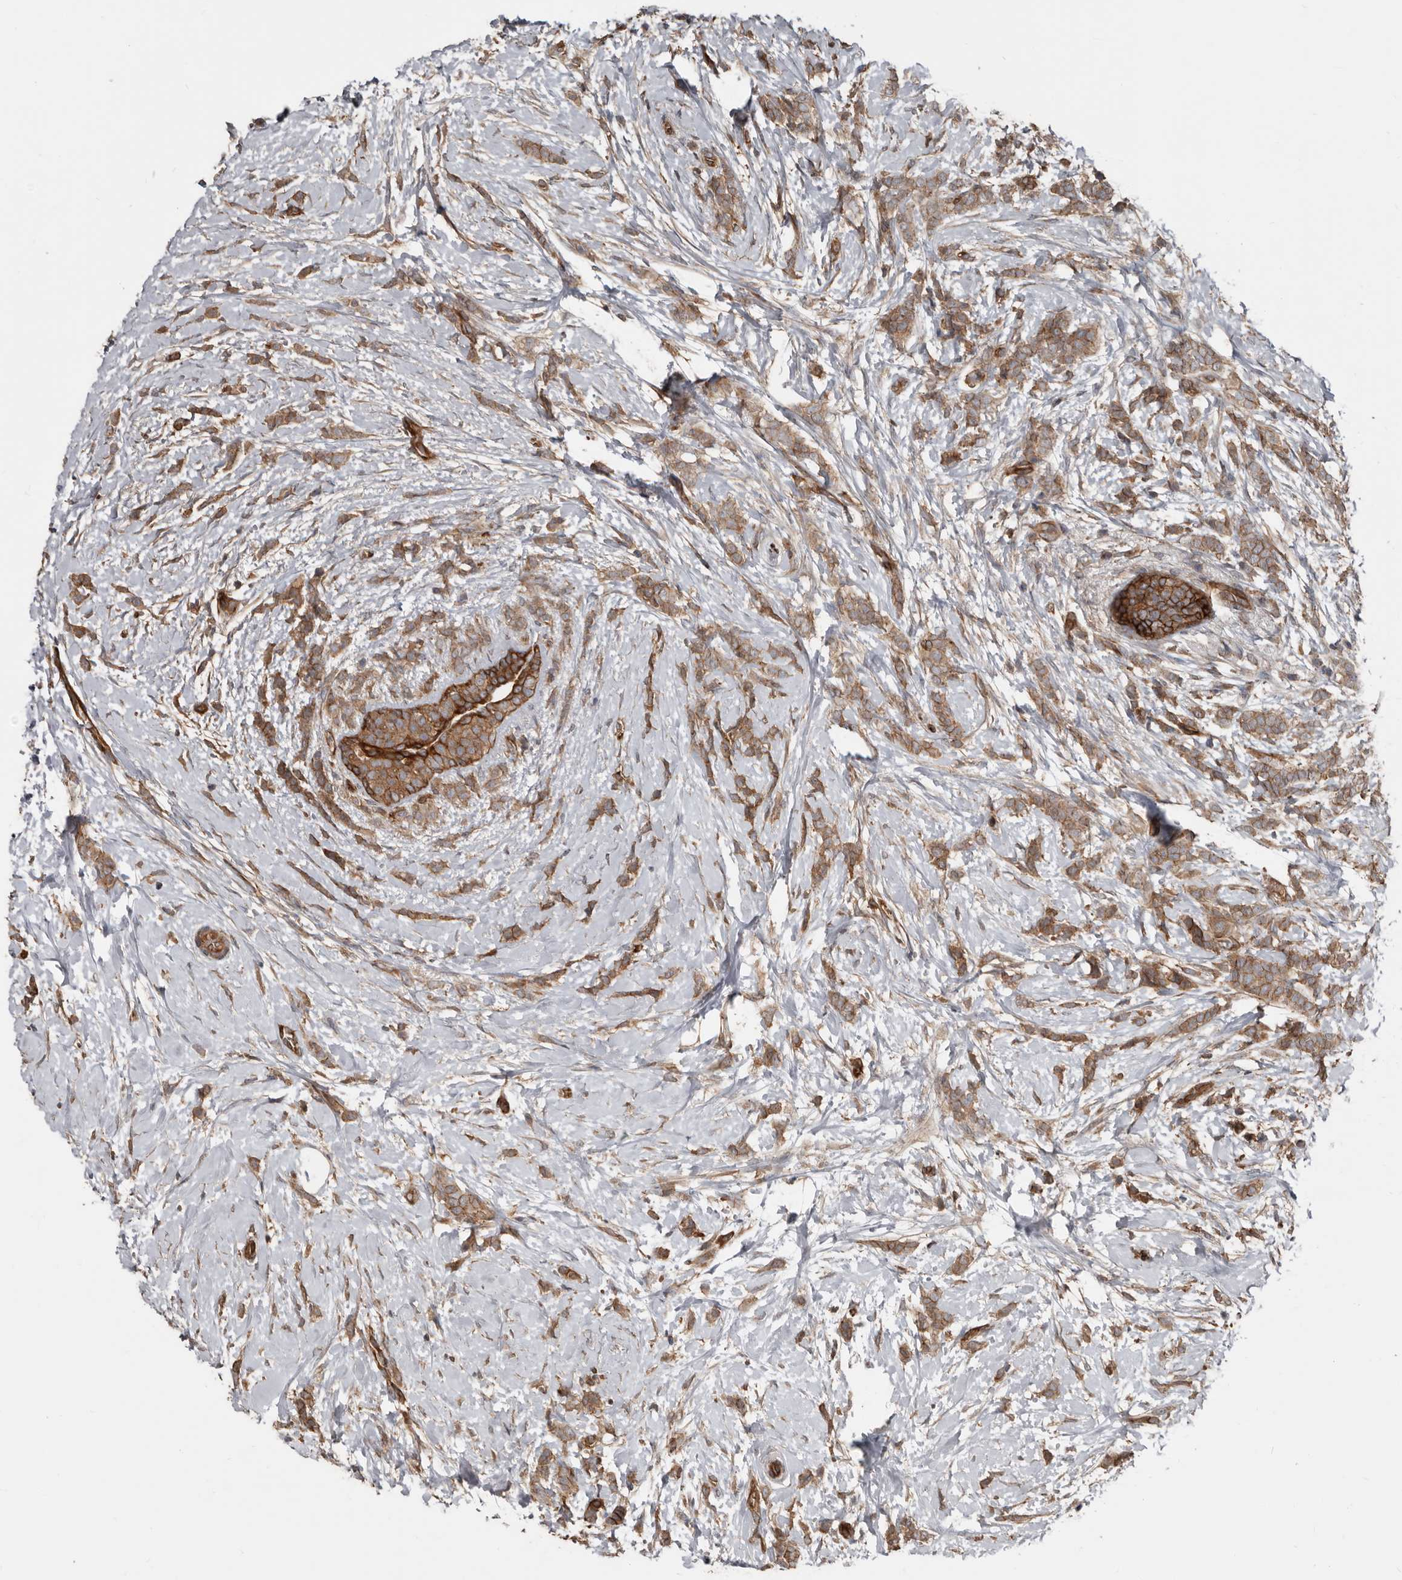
{"staining": {"intensity": "moderate", "quantity": ">75%", "location": "cytoplasmic/membranous"}, "tissue": "breast cancer", "cell_type": "Tumor cells", "image_type": "cancer", "snomed": [{"axis": "morphology", "description": "Lobular carcinoma, in situ"}, {"axis": "morphology", "description": "Lobular carcinoma"}, {"axis": "topography", "description": "Breast"}], "caption": "Moderate cytoplasmic/membranous staining is appreciated in approximately >75% of tumor cells in lobular carcinoma in situ (breast). The protein of interest is stained brown, and the nuclei are stained in blue (DAB (3,3'-diaminobenzidine) IHC with brightfield microscopy, high magnification).", "gene": "EXOC3L1", "patient": {"sex": "female", "age": 41}}